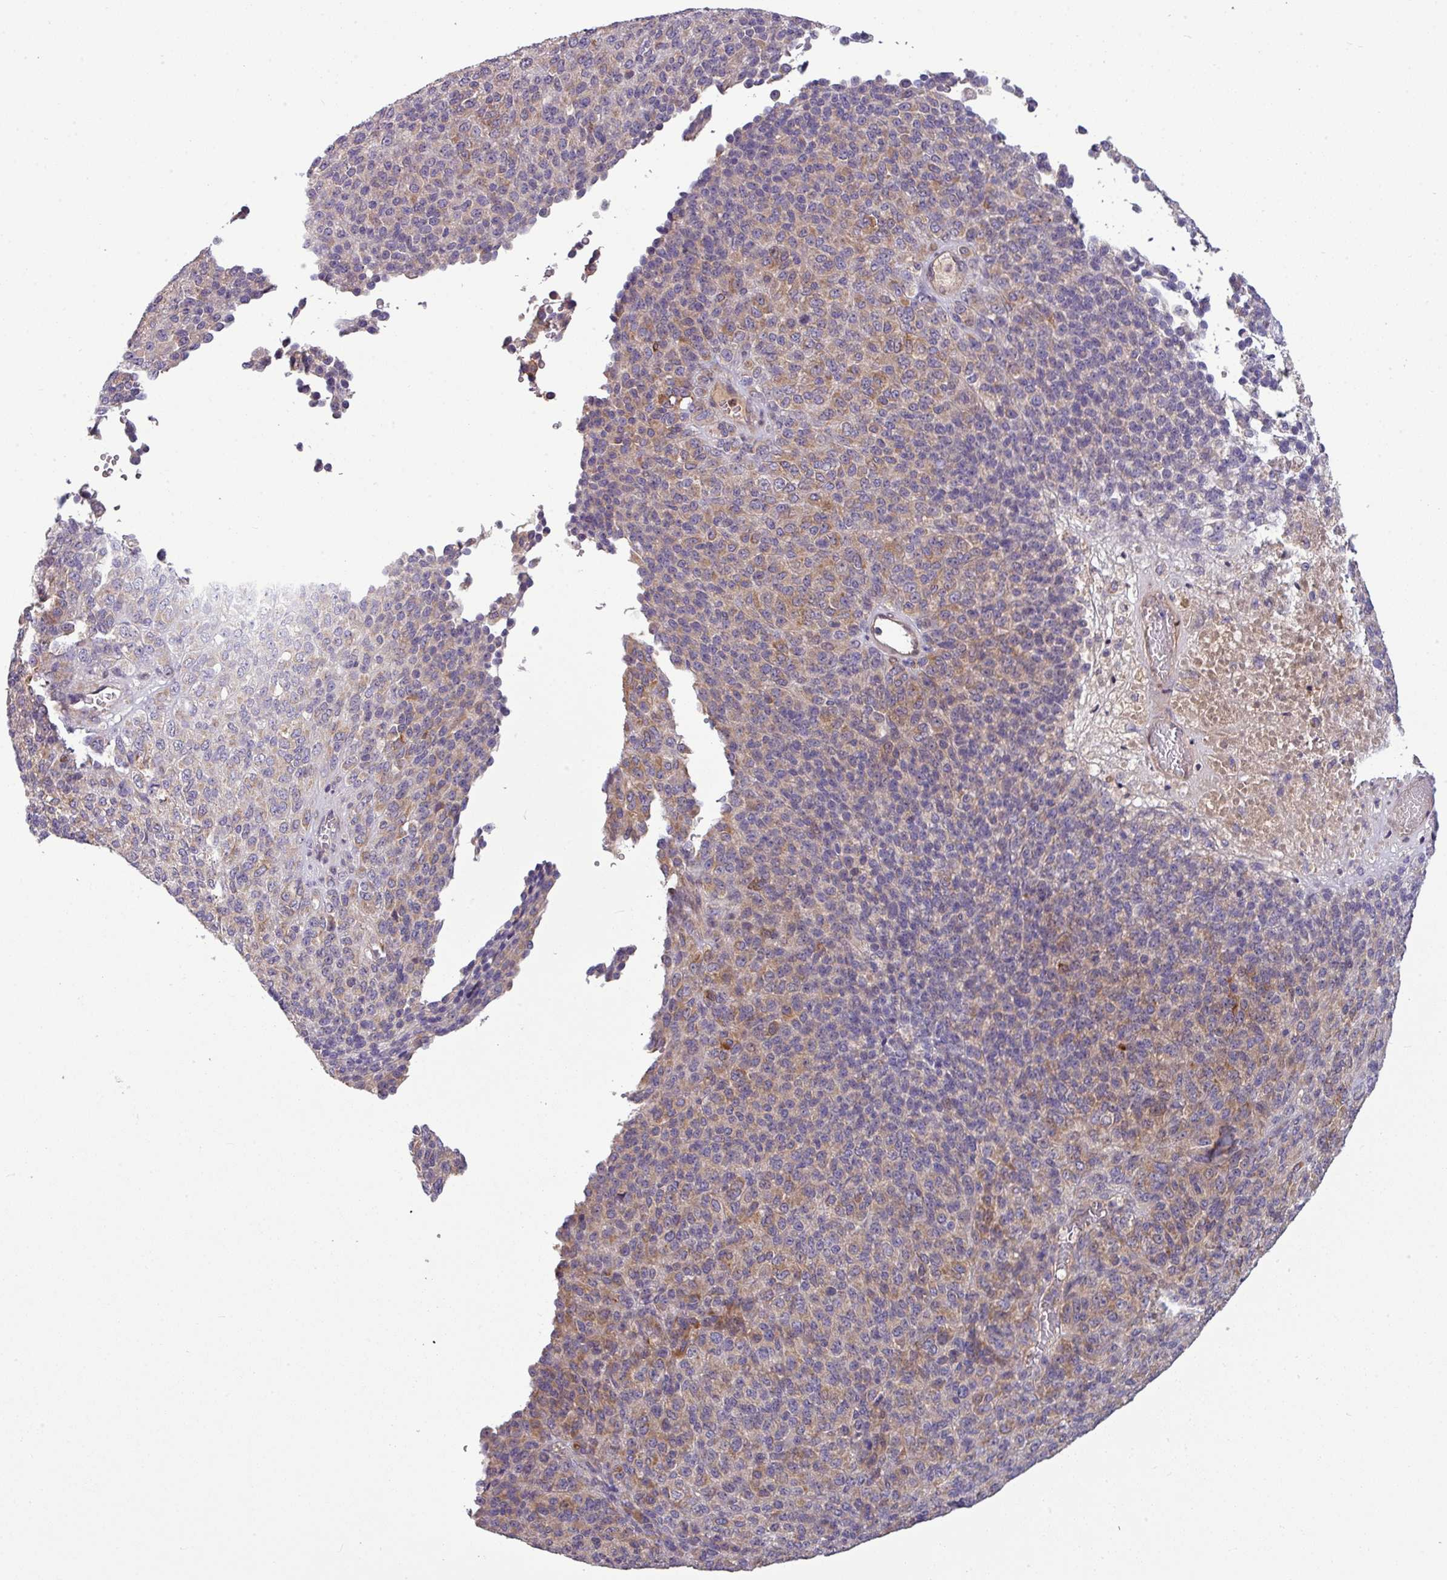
{"staining": {"intensity": "negative", "quantity": "none", "location": "none"}, "tissue": "melanoma", "cell_type": "Tumor cells", "image_type": "cancer", "snomed": [{"axis": "morphology", "description": "Malignant melanoma, Metastatic site"}, {"axis": "topography", "description": "Brain"}], "caption": "Tumor cells show no significant staining in melanoma.", "gene": "PAPLN", "patient": {"sex": "female", "age": 56}}